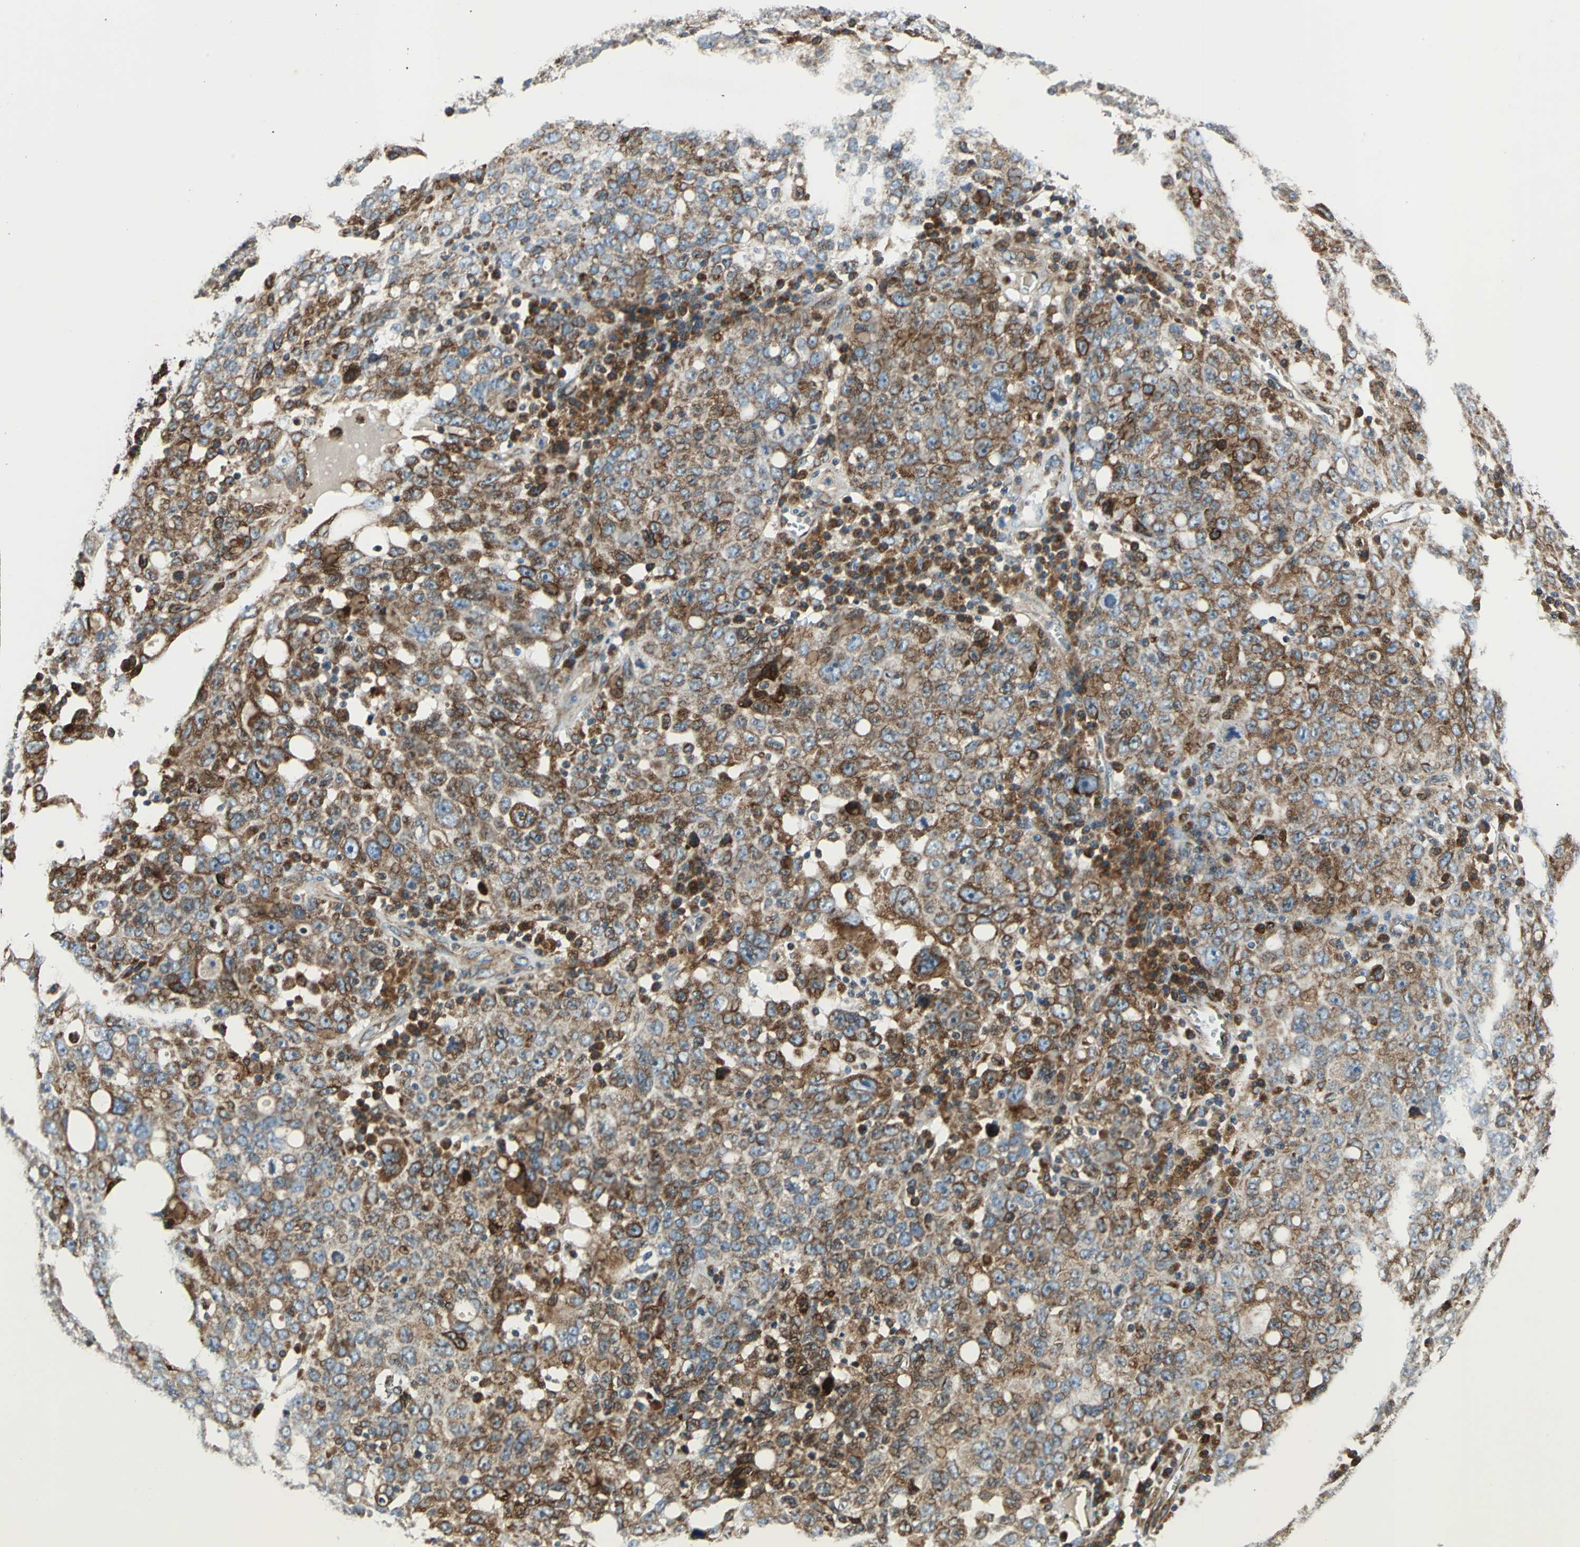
{"staining": {"intensity": "moderate", "quantity": ">75%", "location": "cytoplasmic/membranous"}, "tissue": "ovarian cancer", "cell_type": "Tumor cells", "image_type": "cancer", "snomed": [{"axis": "morphology", "description": "Carcinoma, endometroid"}, {"axis": "topography", "description": "Ovary"}], "caption": "This is a photomicrograph of IHC staining of ovarian cancer, which shows moderate positivity in the cytoplasmic/membranous of tumor cells.", "gene": "HTATIP2", "patient": {"sex": "female", "age": 62}}